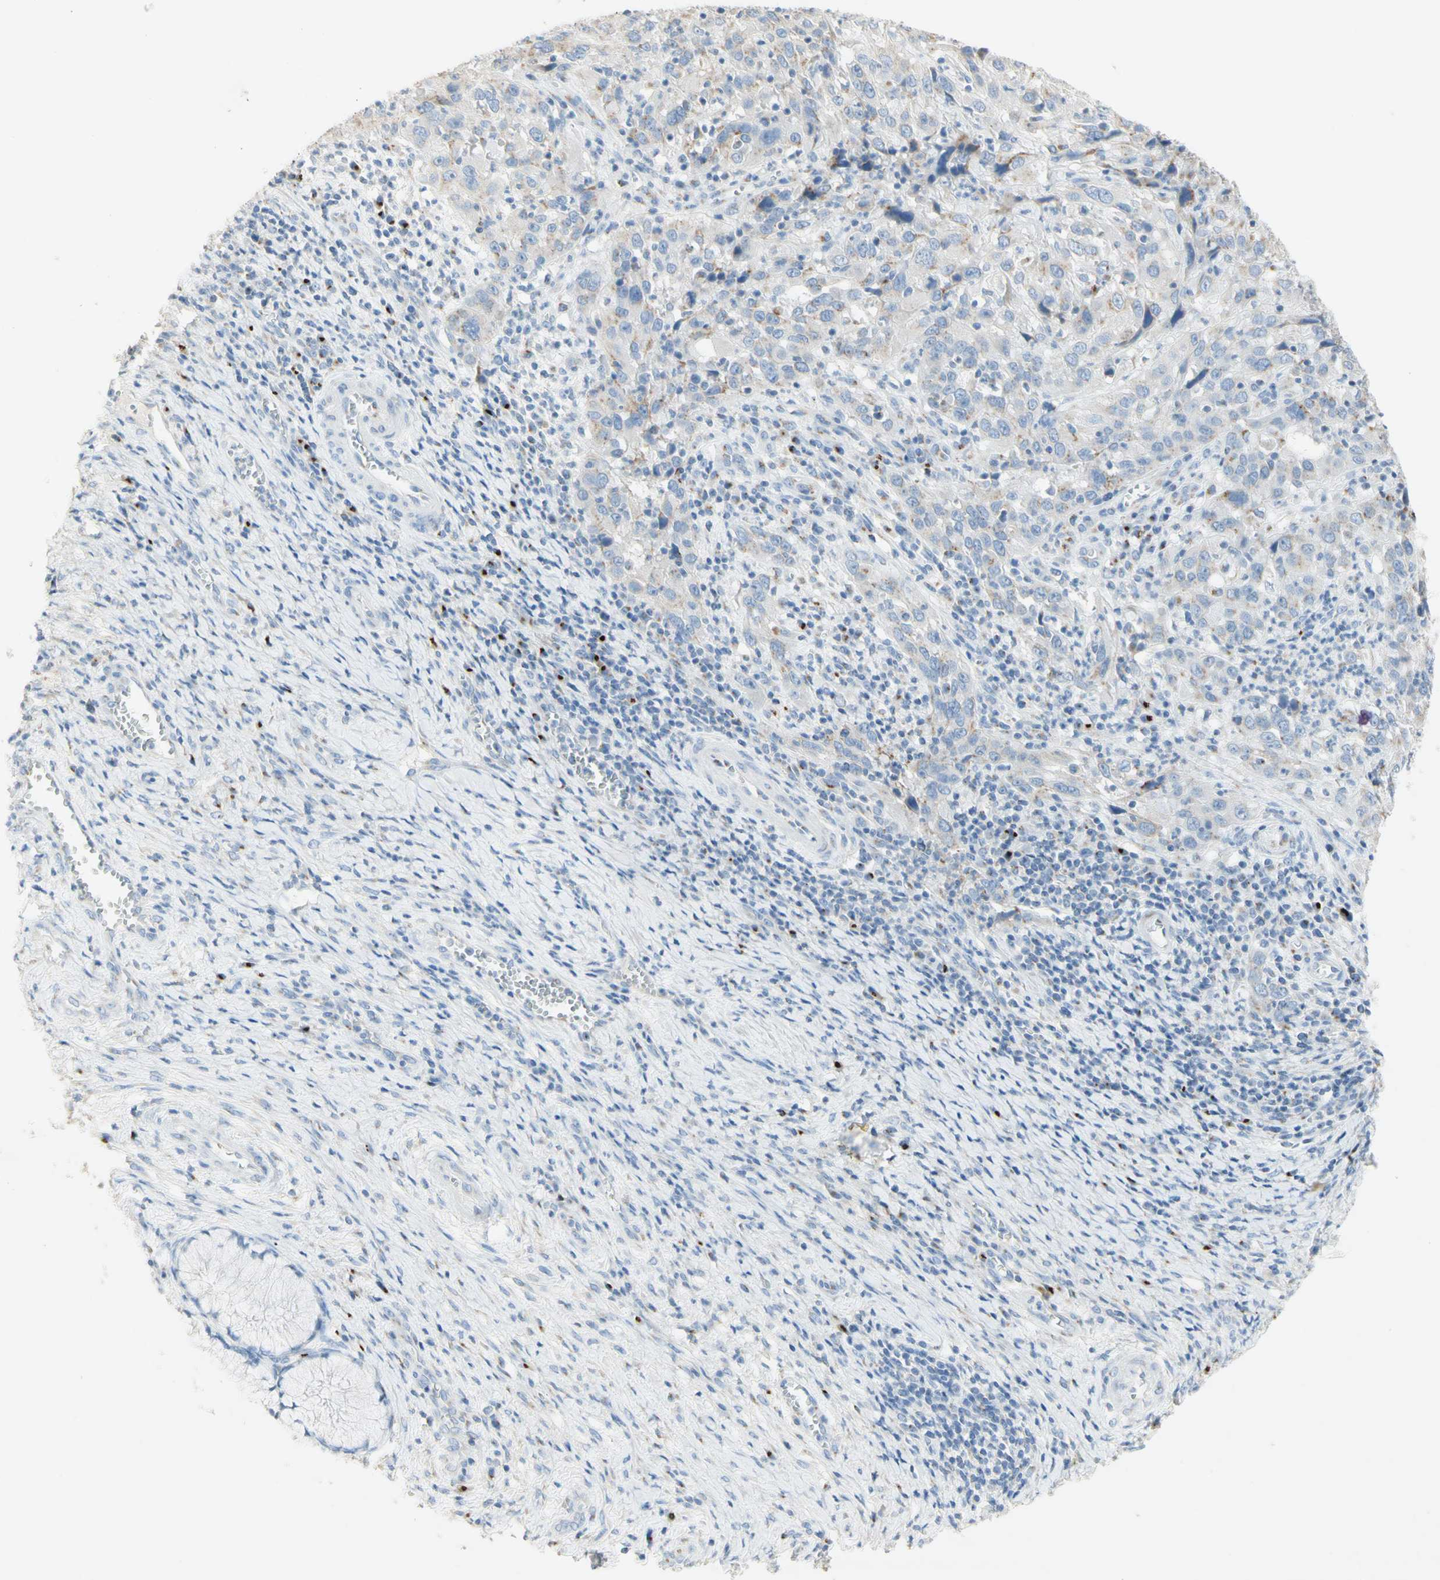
{"staining": {"intensity": "weak", "quantity": "<25%", "location": "cytoplasmic/membranous"}, "tissue": "cervical cancer", "cell_type": "Tumor cells", "image_type": "cancer", "snomed": [{"axis": "morphology", "description": "Squamous cell carcinoma, NOS"}, {"axis": "topography", "description": "Cervix"}], "caption": "A photomicrograph of human cervical squamous cell carcinoma is negative for staining in tumor cells.", "gene": "MANEA", "patient": {"sex": "female", "age": 32}}